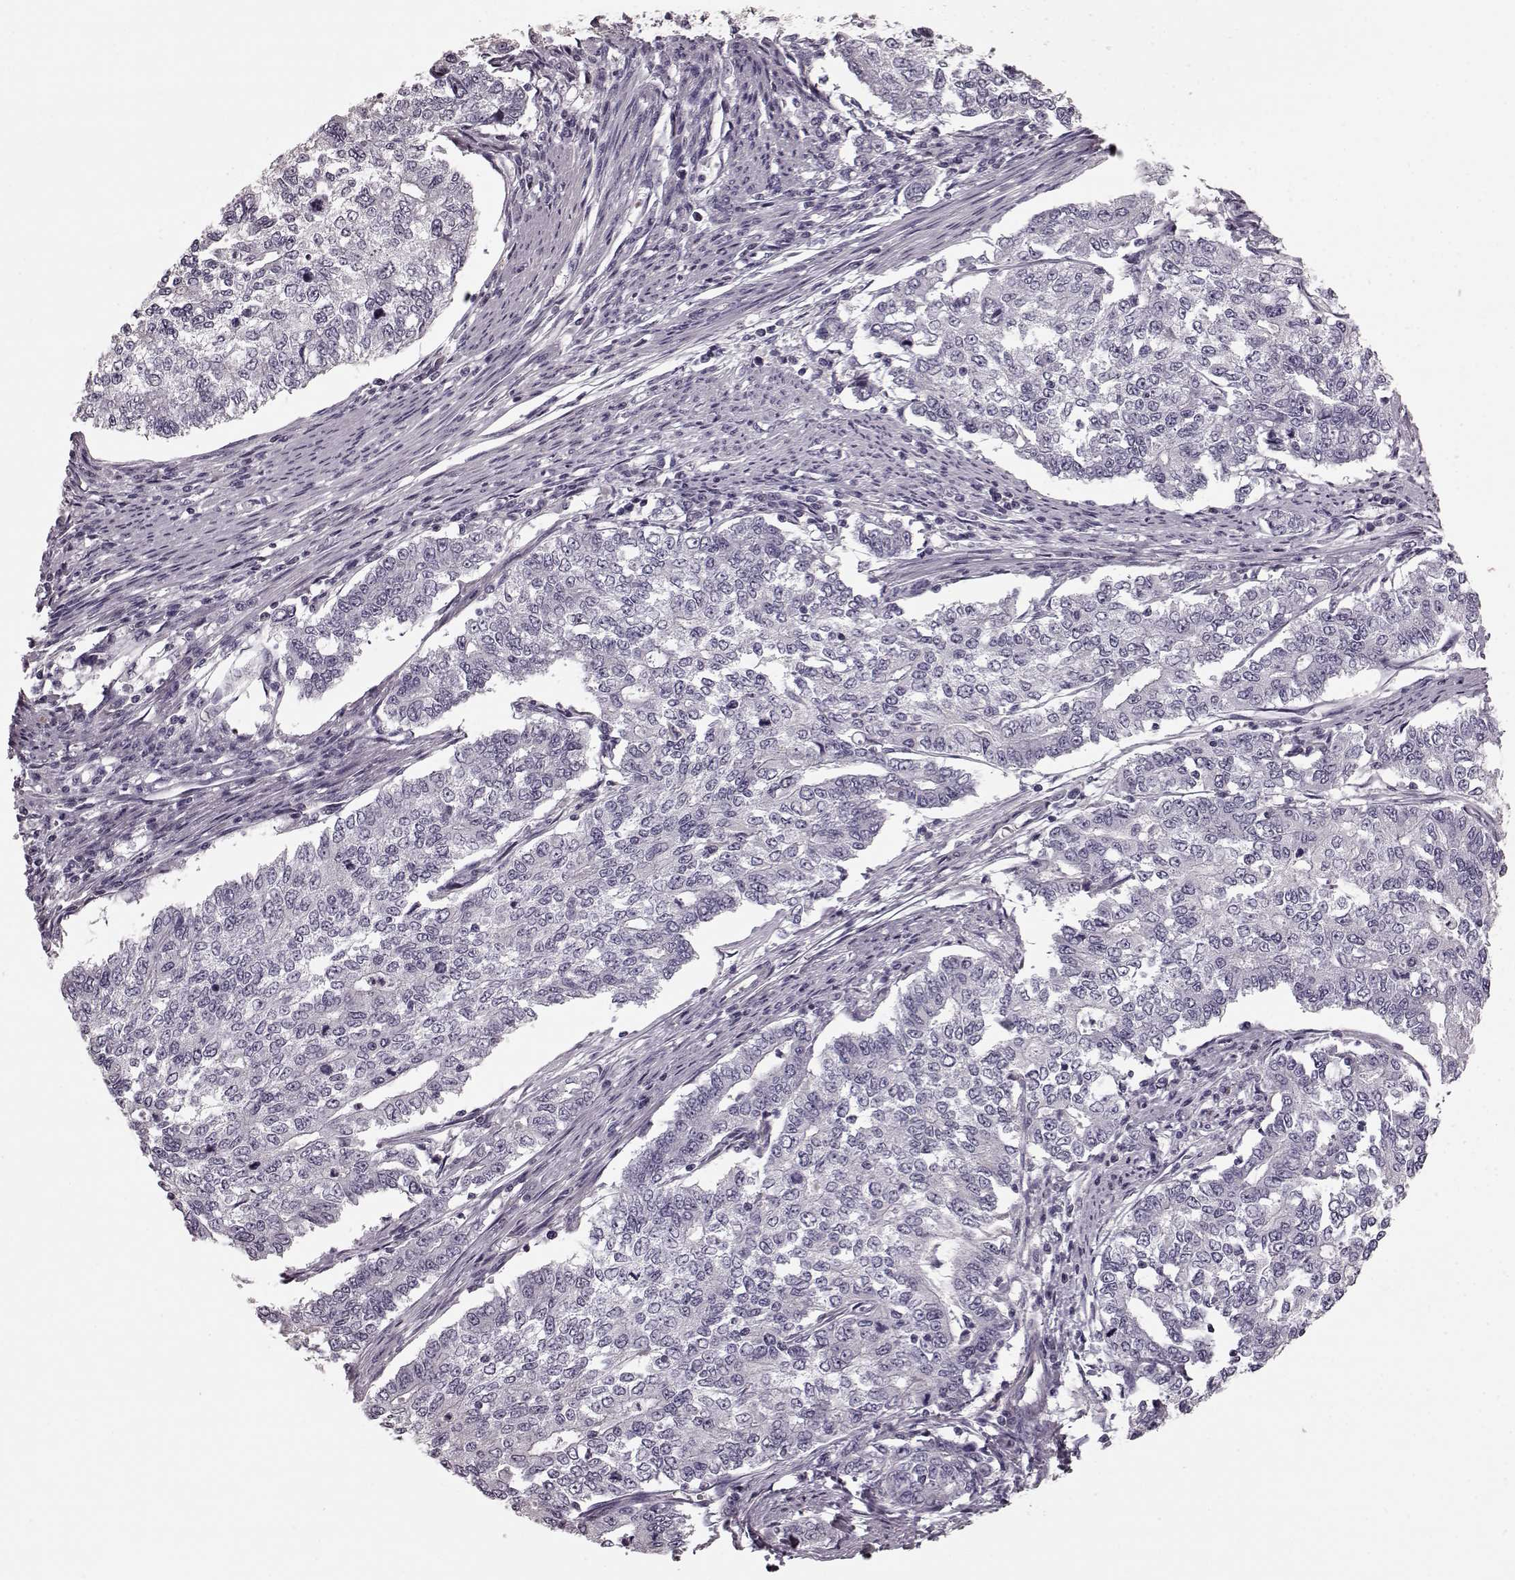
{"staining": {"intensity": "negative", "quantity": "none", "location": "none"}, "tissue": "endometrial cancer", "cell_type": "Tumor cells", "image_type": "cancer", "snomed": [{"axis": "morphology", "description": "Adenocarcinoma, NOS"}, {"axis": "topography", "description": "Uterus"}], "caption": "Protein analysis of endometrial cancer displays no significant positivity in tumor cells.", "gene": "CST7", "patient": {"sex": "female", "age": 59}}